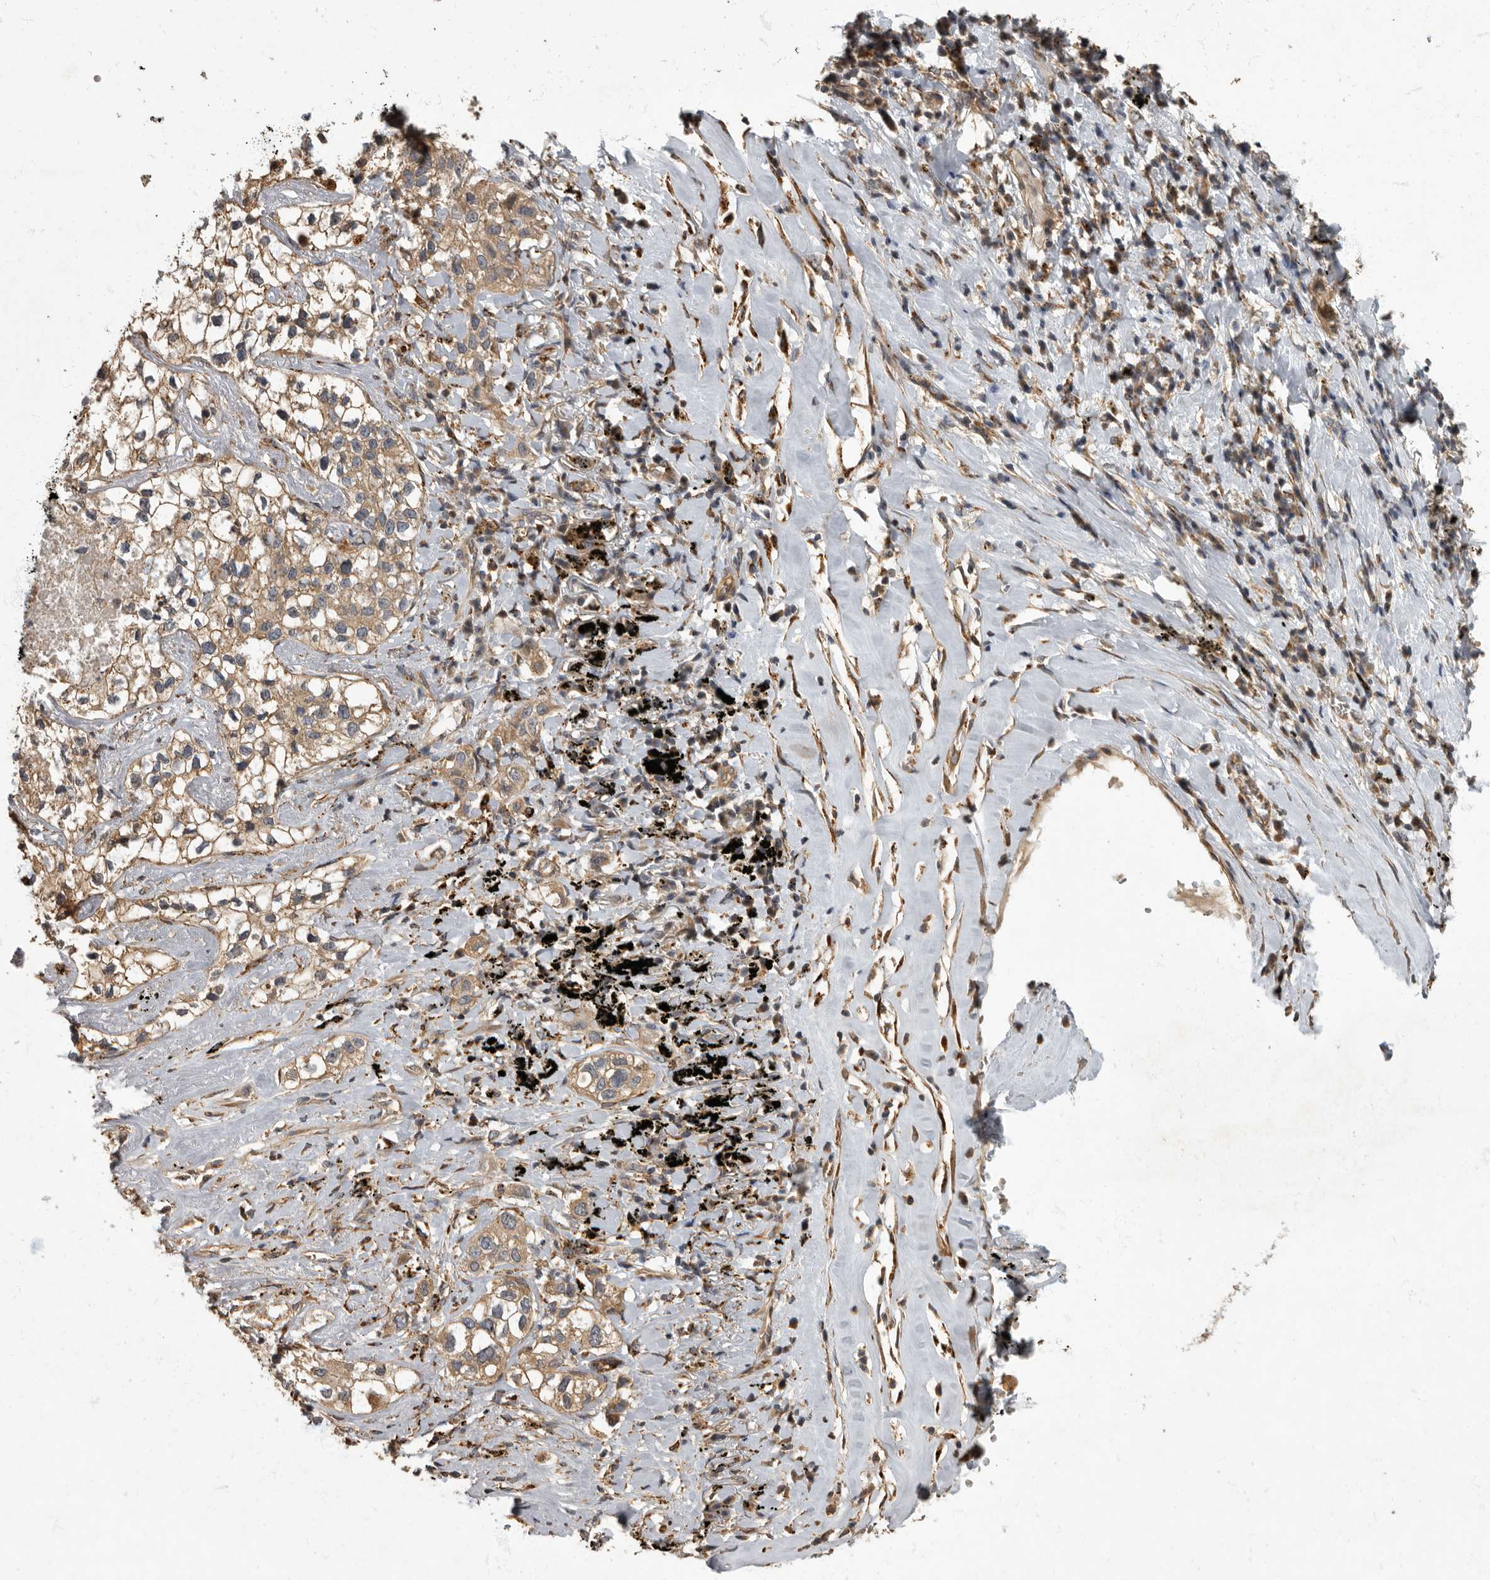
{"staining": {"intensity": "moderate", "quantity": ">75%", "location": "cytoplasmic/membranous"}, "tissue": "lung cancer", "cell_type": "Tumor cells", "image_type": "cancer", "snomed": [{"axis": "morphology", "description": "Adenocarcinoma, NOS"}, {"axis": "topography", "description": "Lung"}], "caption": "An image of human lung cancer (adenocarcinoma) stained for a protein demonstrates moderate cytoplasmic/membranous brown staining in tumor cells. The protein of interest is stained brown, and the nuclei are stained in blue (DAB IHC with brightfield microscopy, high magnification).", "gene": "IQCK", "patient": {"sex": "male", "age": 63}}